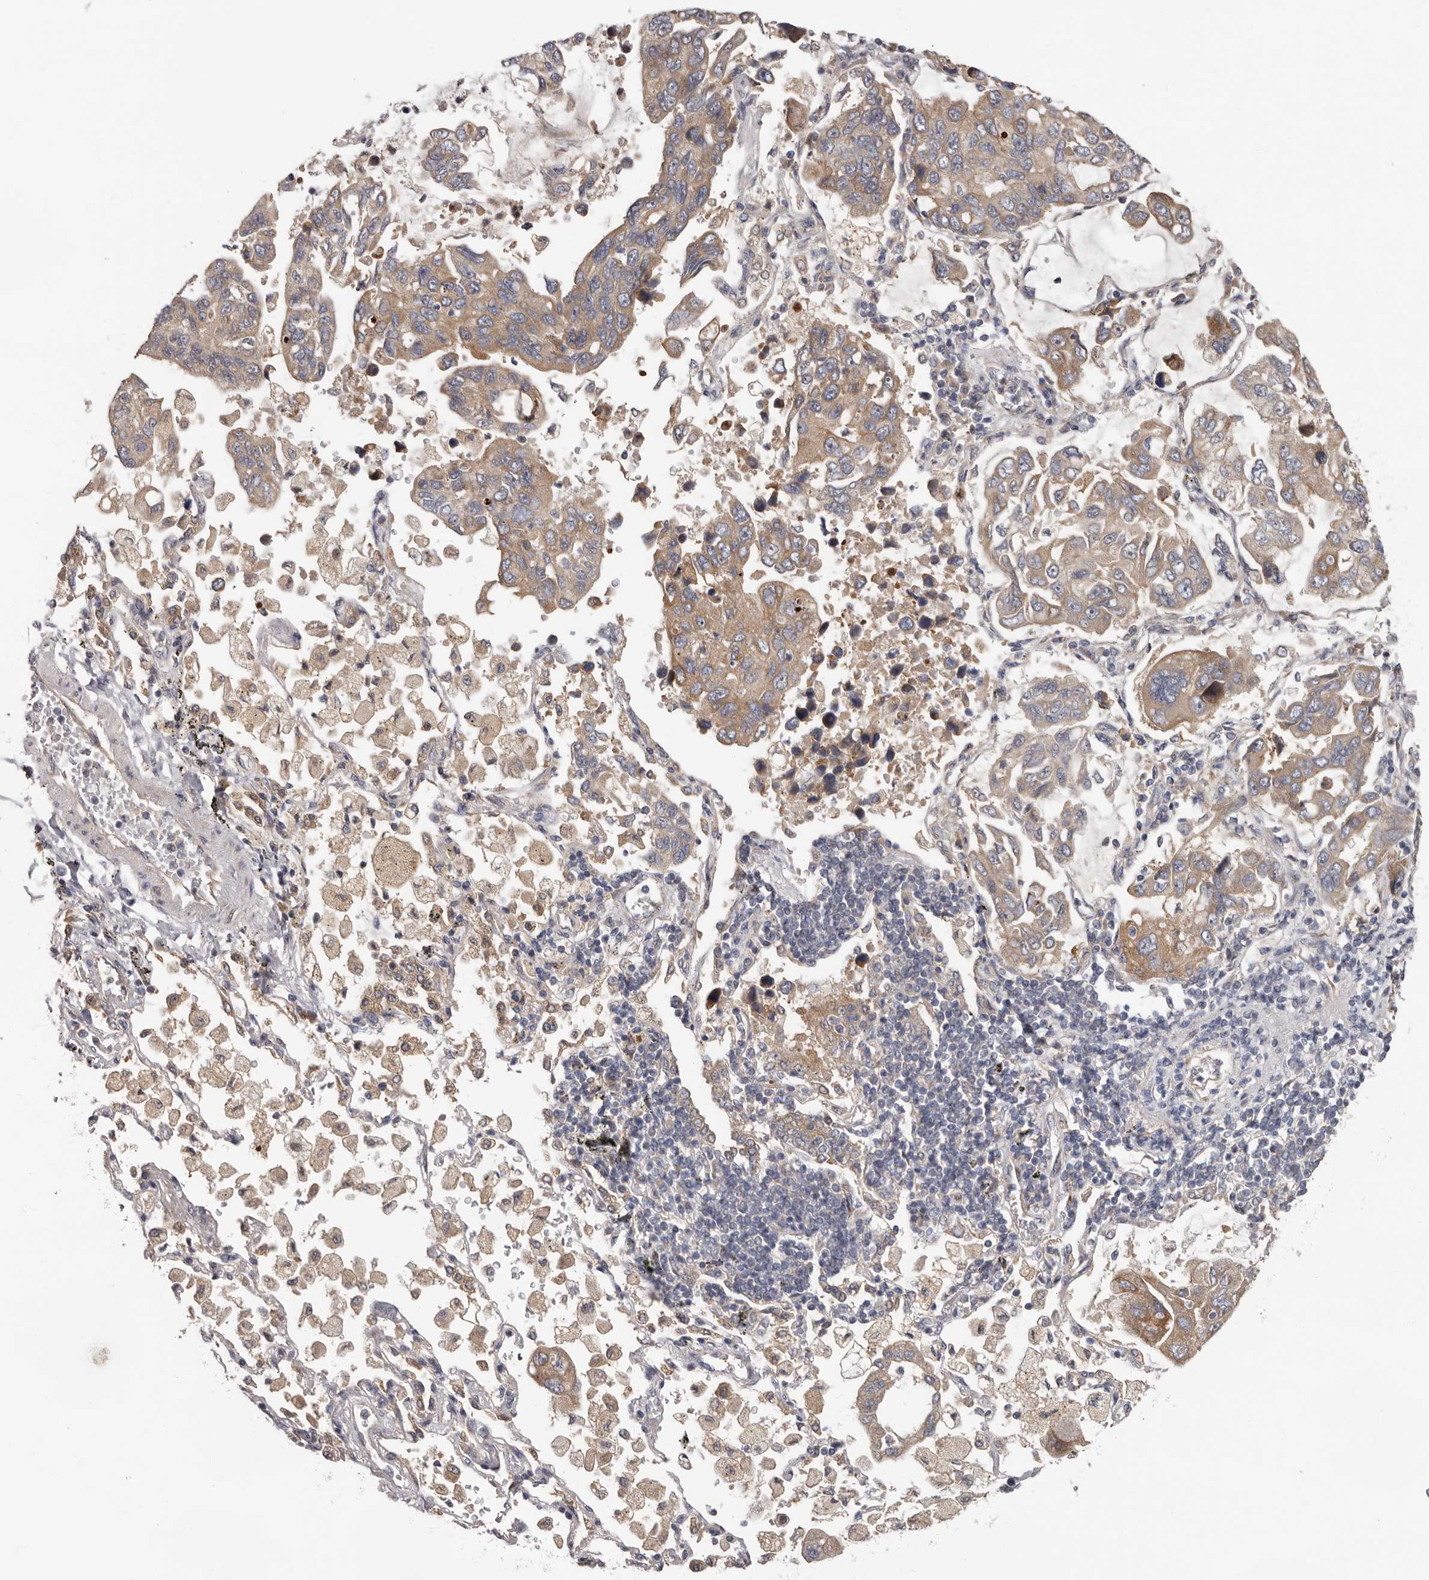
{"staining": {"intensity": "moderate", "quantity": ">75%", "location": "cytoplasmic/membranous"}, "tissue": "lung cancer", "cell_type": "Tumor cells", "image_type": "cancer", "snomed": [{"axis": "morphology", "description": "Adenocarcinoma, NOS"}, {"axis": "topography", "description": "Lung"}], "caption": "Lung cancer (adenocarcinoma) was stained to show a protein in brown. There is medium levels of moderate cytoplasmic/membranous expression in about >75% of tumor cells.", "gene": "HINT3", "patient": {"sex": "male", "age": 64}}